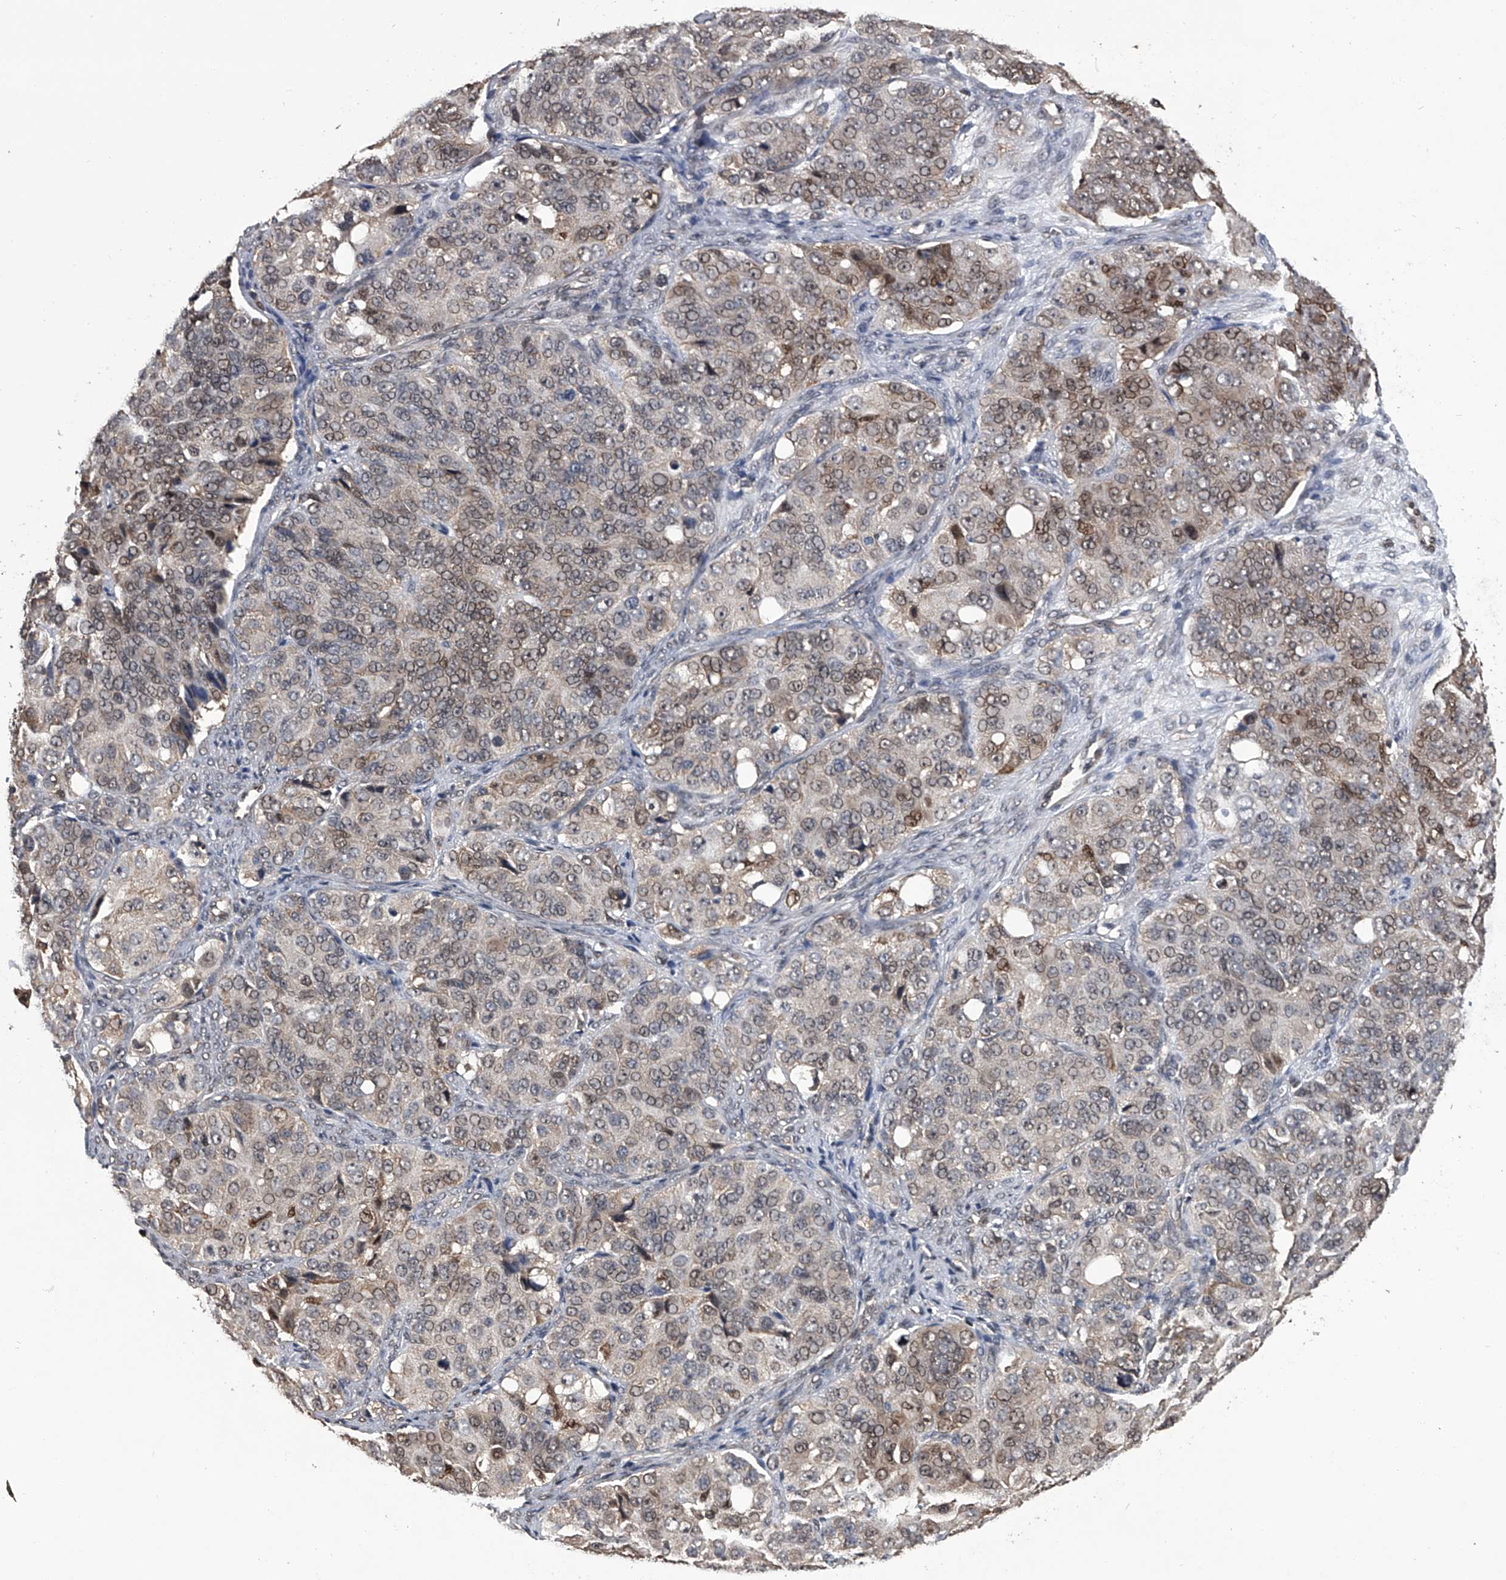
{"staining": {"intensity": "moderate", "quantity": "<25%", "location": "cytoplasmic/membranous,nuclear"}, "tissue": "ovarian cancer", "cell_type": "Tumor cells", "image_type": "cancer", "snomed": [{"axis": "morphology", "description": "Carcinoma, endometroid"}, {"axis": "topography", "description": "Ovary"}], "caption": "This is a micrograph of immunohistochemistry staining of endometroid carcinoma (ovarian), which shows moderate staining in the cytoplasmic/membranous and nuclear of tumor cells.", "gene": "TSNAX", "patient": {"sex": "female", "age": 51}}